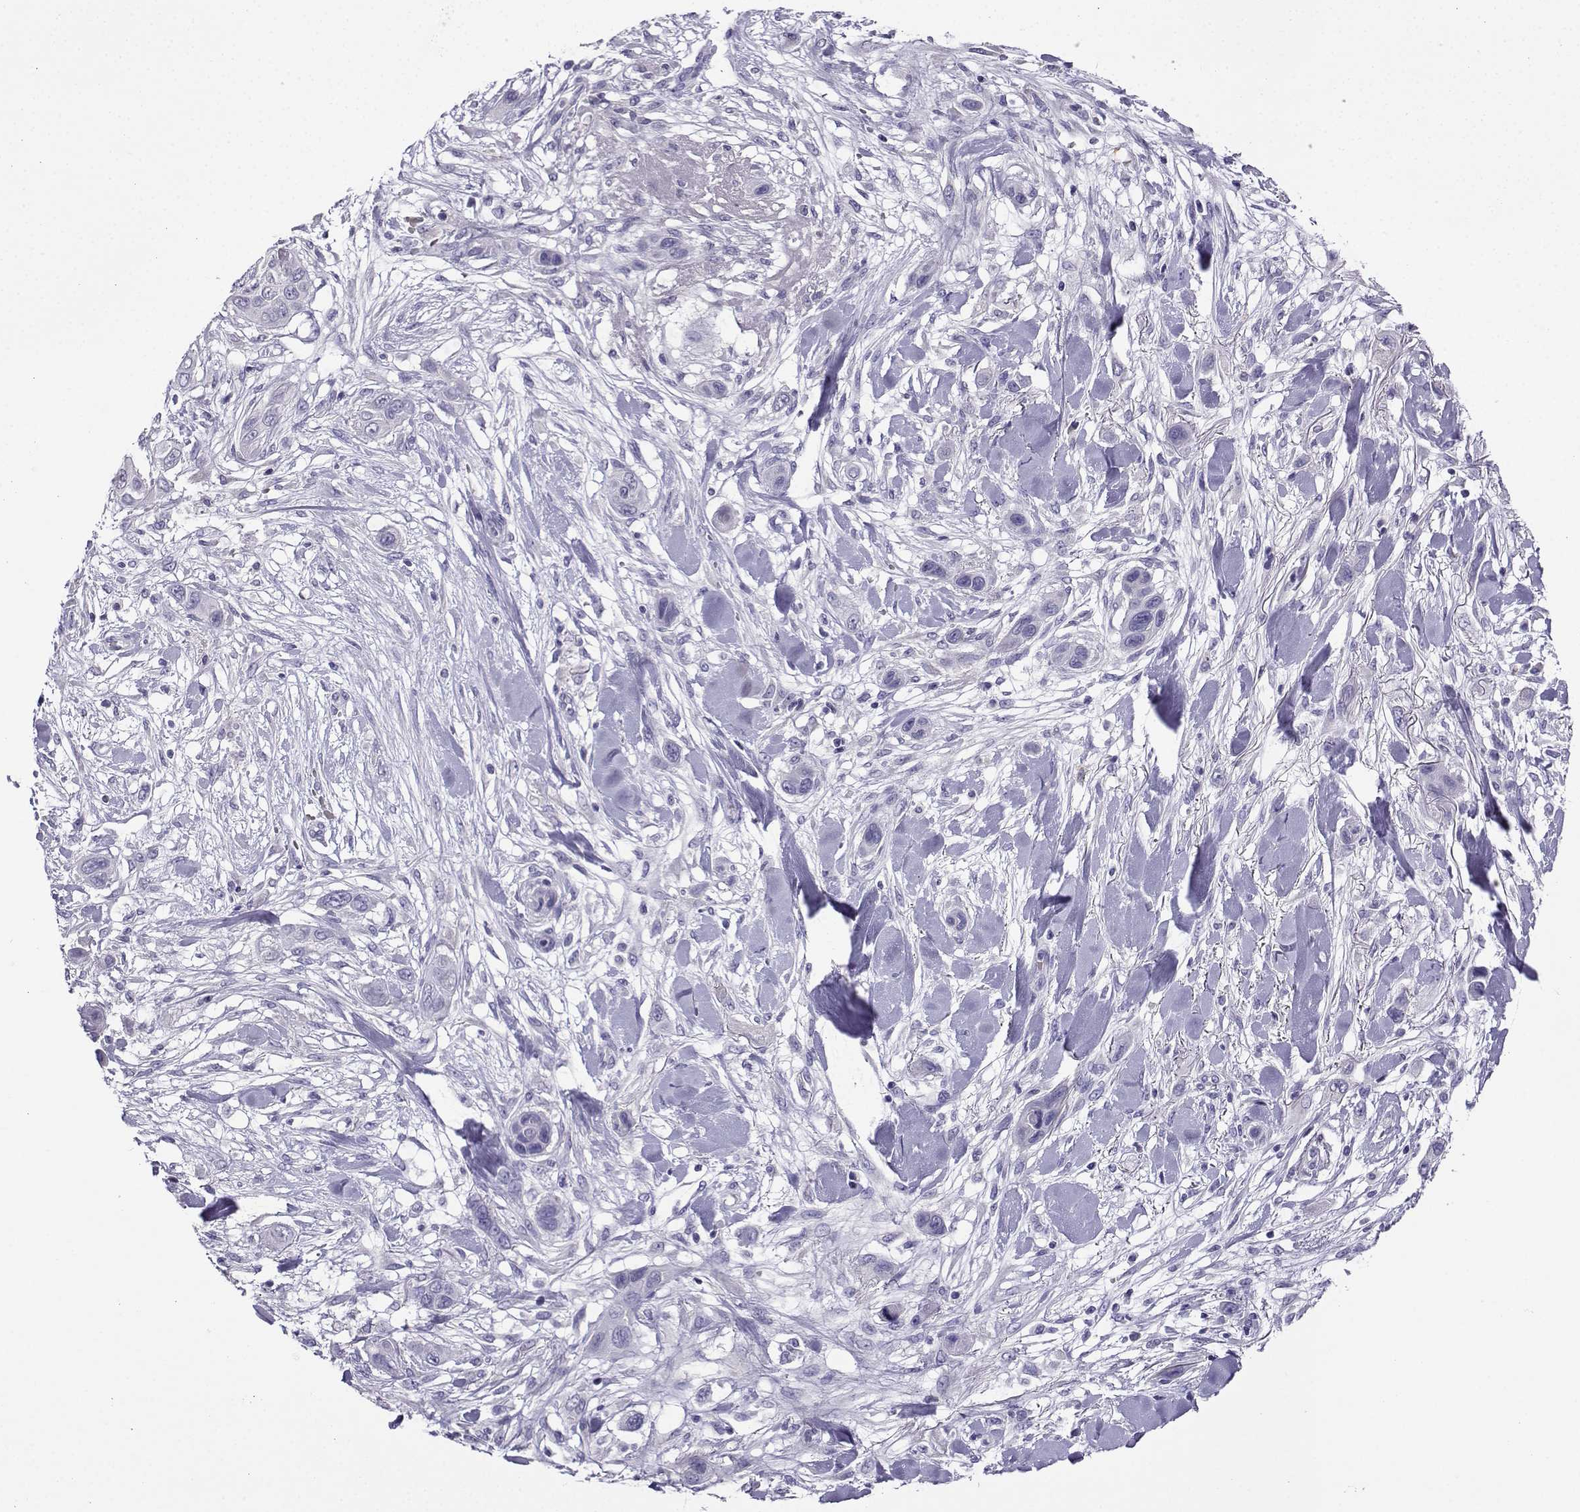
{"staining": {"intensity": "negative", "quantity": "none", "location": "none"}, "tissue": "skin cancer", "cell_type": "Tumor cells", "image_type": "cancer", "snomed": [{"axis": "morphology", "description": "Squamous cell carcinoma, NOS"}, {"axis": "topography", "description": "Skin"}], "caption": "Tumor cells are negative for brown protein staining in squamous cell carcinoma (skin).", "gene": "LINGO1", "patient": {"sex": "male", "age": 79}}